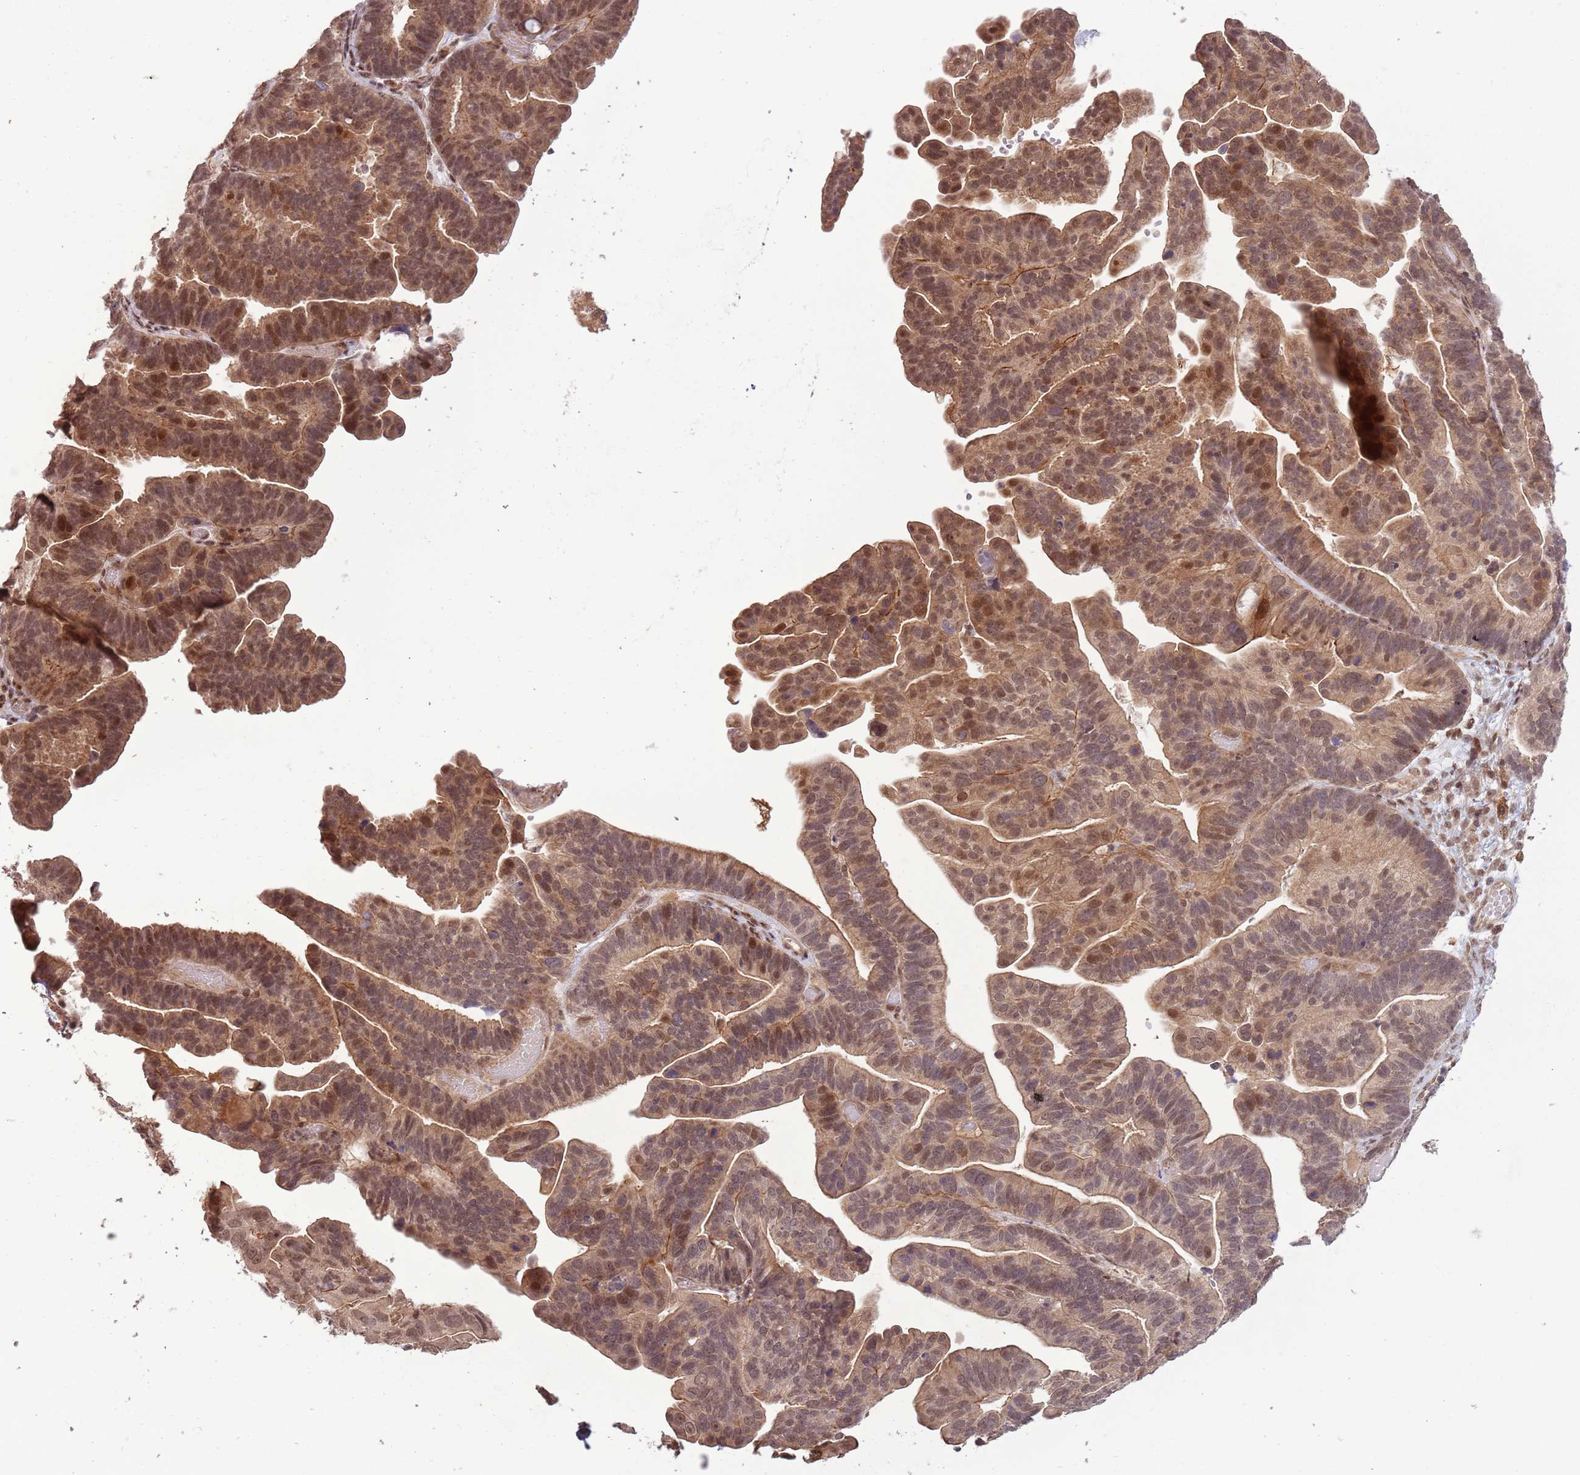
{"staining": {"intensity": "moderate", "quantity": ">75%", "location": "cytoplasmic/membranous,nuclear"}, "tissue": "ovarian cancer", "cell_type": "Tumor cells", "image_type": "cancer", "snomed": [{"axis": "morphology", "description": "Cystadenocarcinoma, serous, NOS"}, {"axis": "topography", "description": "Ovary"}], "caption": "A medium amount of moderate cytoplasmic/membranous and nuclear staining is appreciated in approximately >75% of tumor cells in ovarian cancer tissue. The staining was performed using DAB (3,3'-diaminobenzidine), with brown indicating positive protein expression. Nuclei are stained blue with hematoxylin.", "gene": "ADAMTS3", "patient": {"sex": "female", "age": 56}}